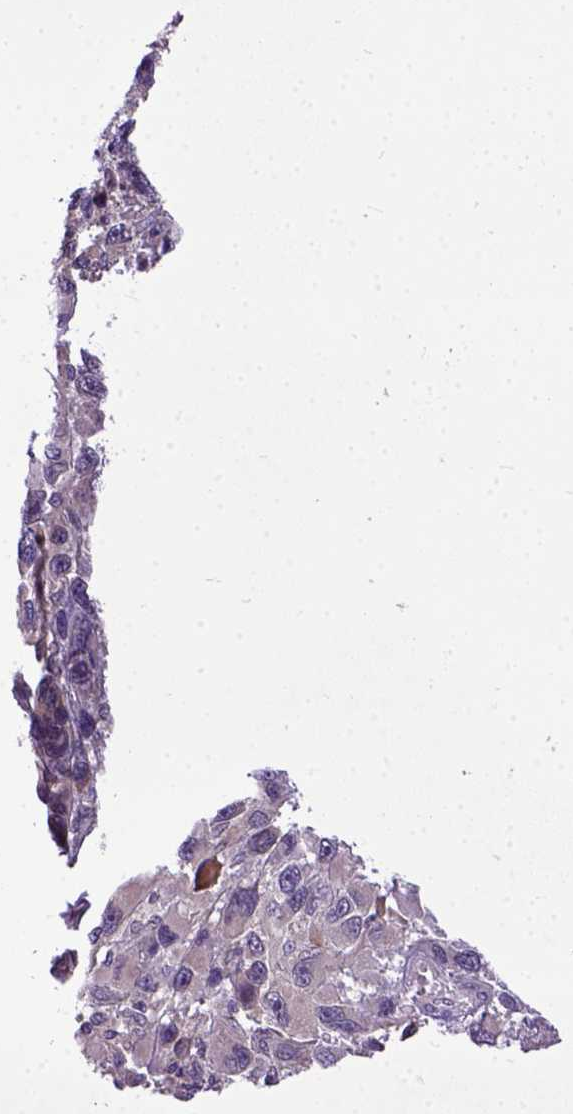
{"staining": {"intensity": "negative", "quantity": "none", "location": "none"}, "tissue": "melanoma", "cell_type": "Tumor cells", "image_type": "cancer", "snomed": [{"axis": "morphology", "description": "Malignant melanoma, NOS"}, {"axis": "topography", "description": "Skin"}], "caption": "There is no significant staining in tumor cells of melanoma.", "gene": "CPNE1", "patient": {"sex": "male", "age": 53}}